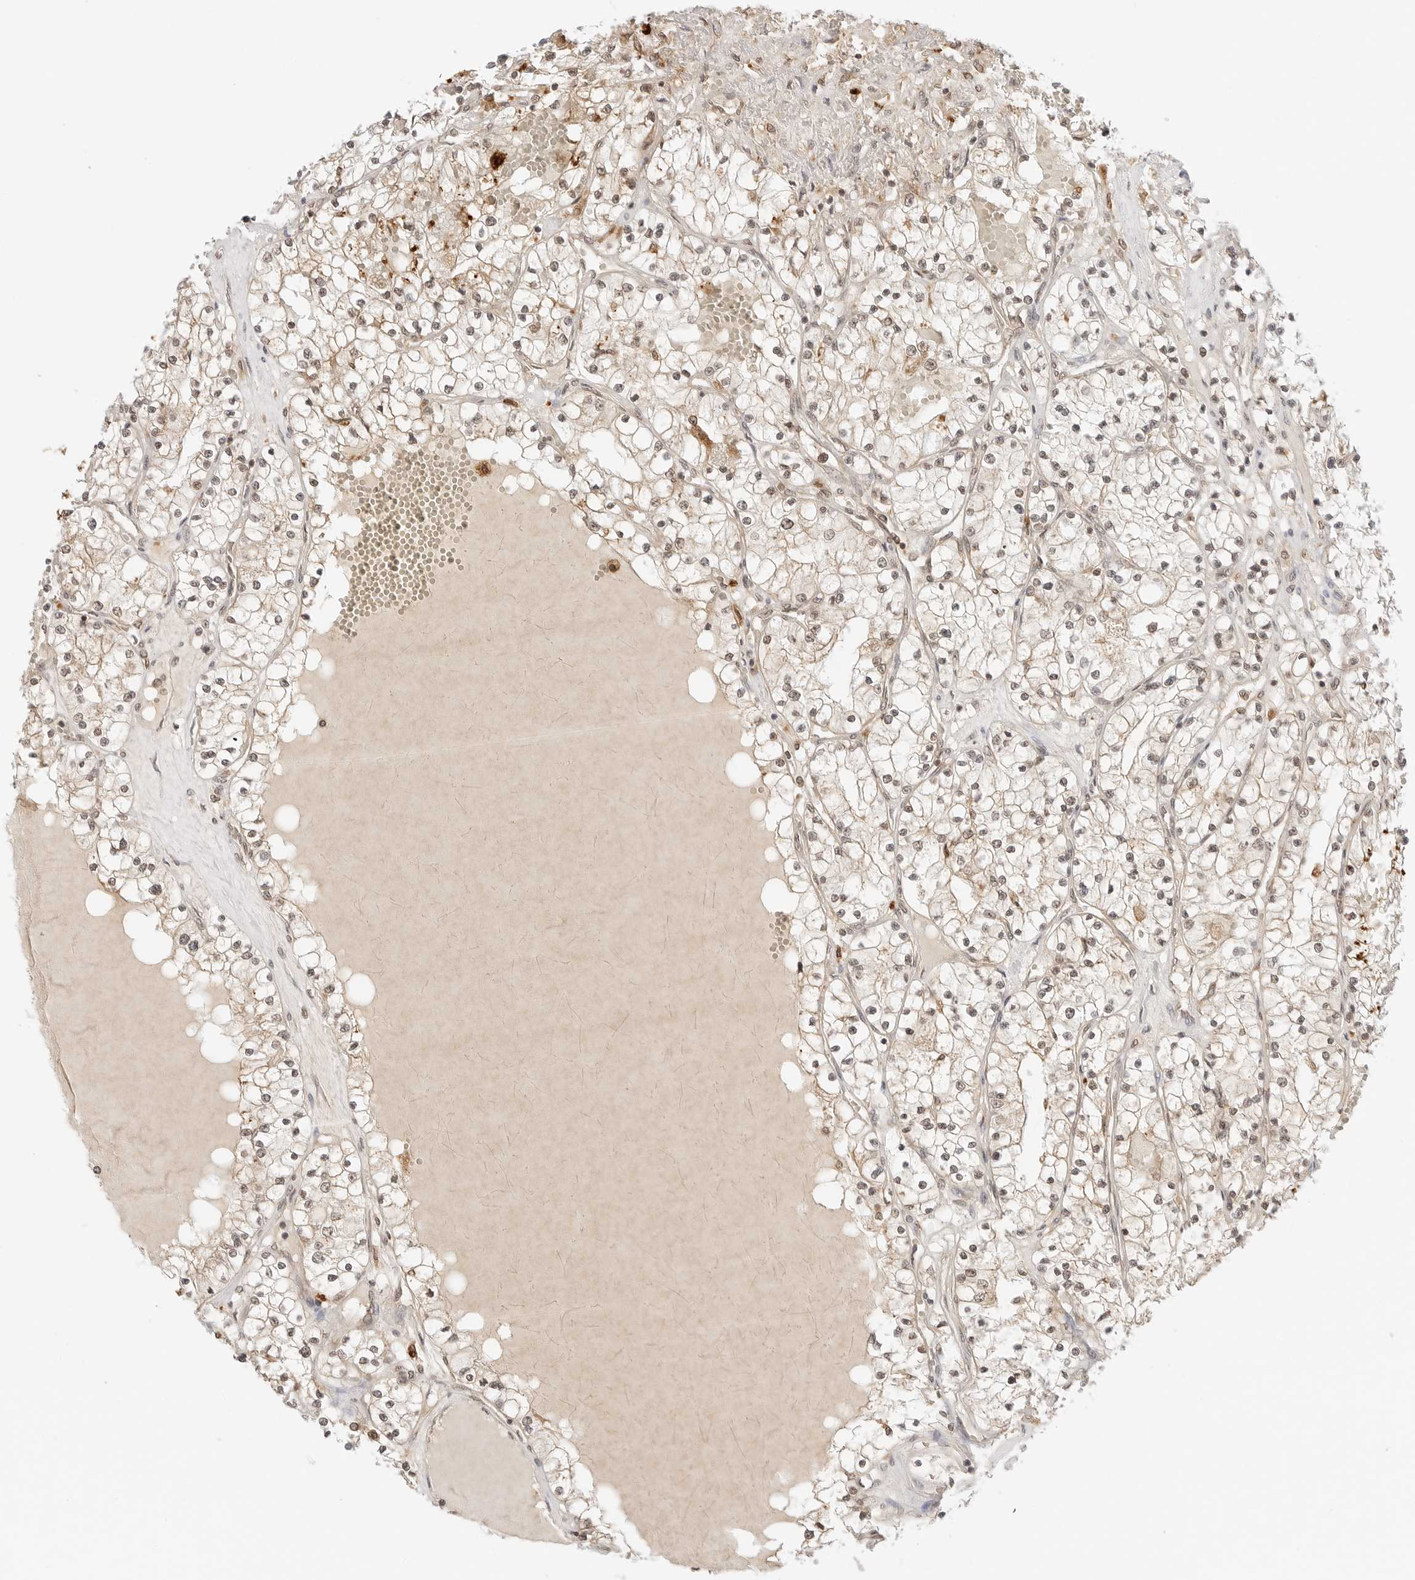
{"staining": {"intensity": "weak", "quantity": ">75%", "location": "cytoplasmic/membranous,nuclear"}, "tissue": "renal cancer", "cell_type": "Tumor cells", "image_type": "cancer", "snomed": [{"axis": "morphology", "description": "Normal tissue, NOS"}, {"axis": "morphology", "description": "Adenocarcinoma, NOS"}, {"axis": "topography", "description": "Kidney"}], "caption": "Brown immunohistochemical staining in human renal adenocarcinoma demonstrates weak cytoplasmic/membranous and nuclear positivity in about >75% of tumor cells. (DAB (3,3'-diaminobenzidine) IHC with brightfield microscopy, high magnification).", "gene": "EPHA1", "patient": {"sex": "male", "age": 68}}